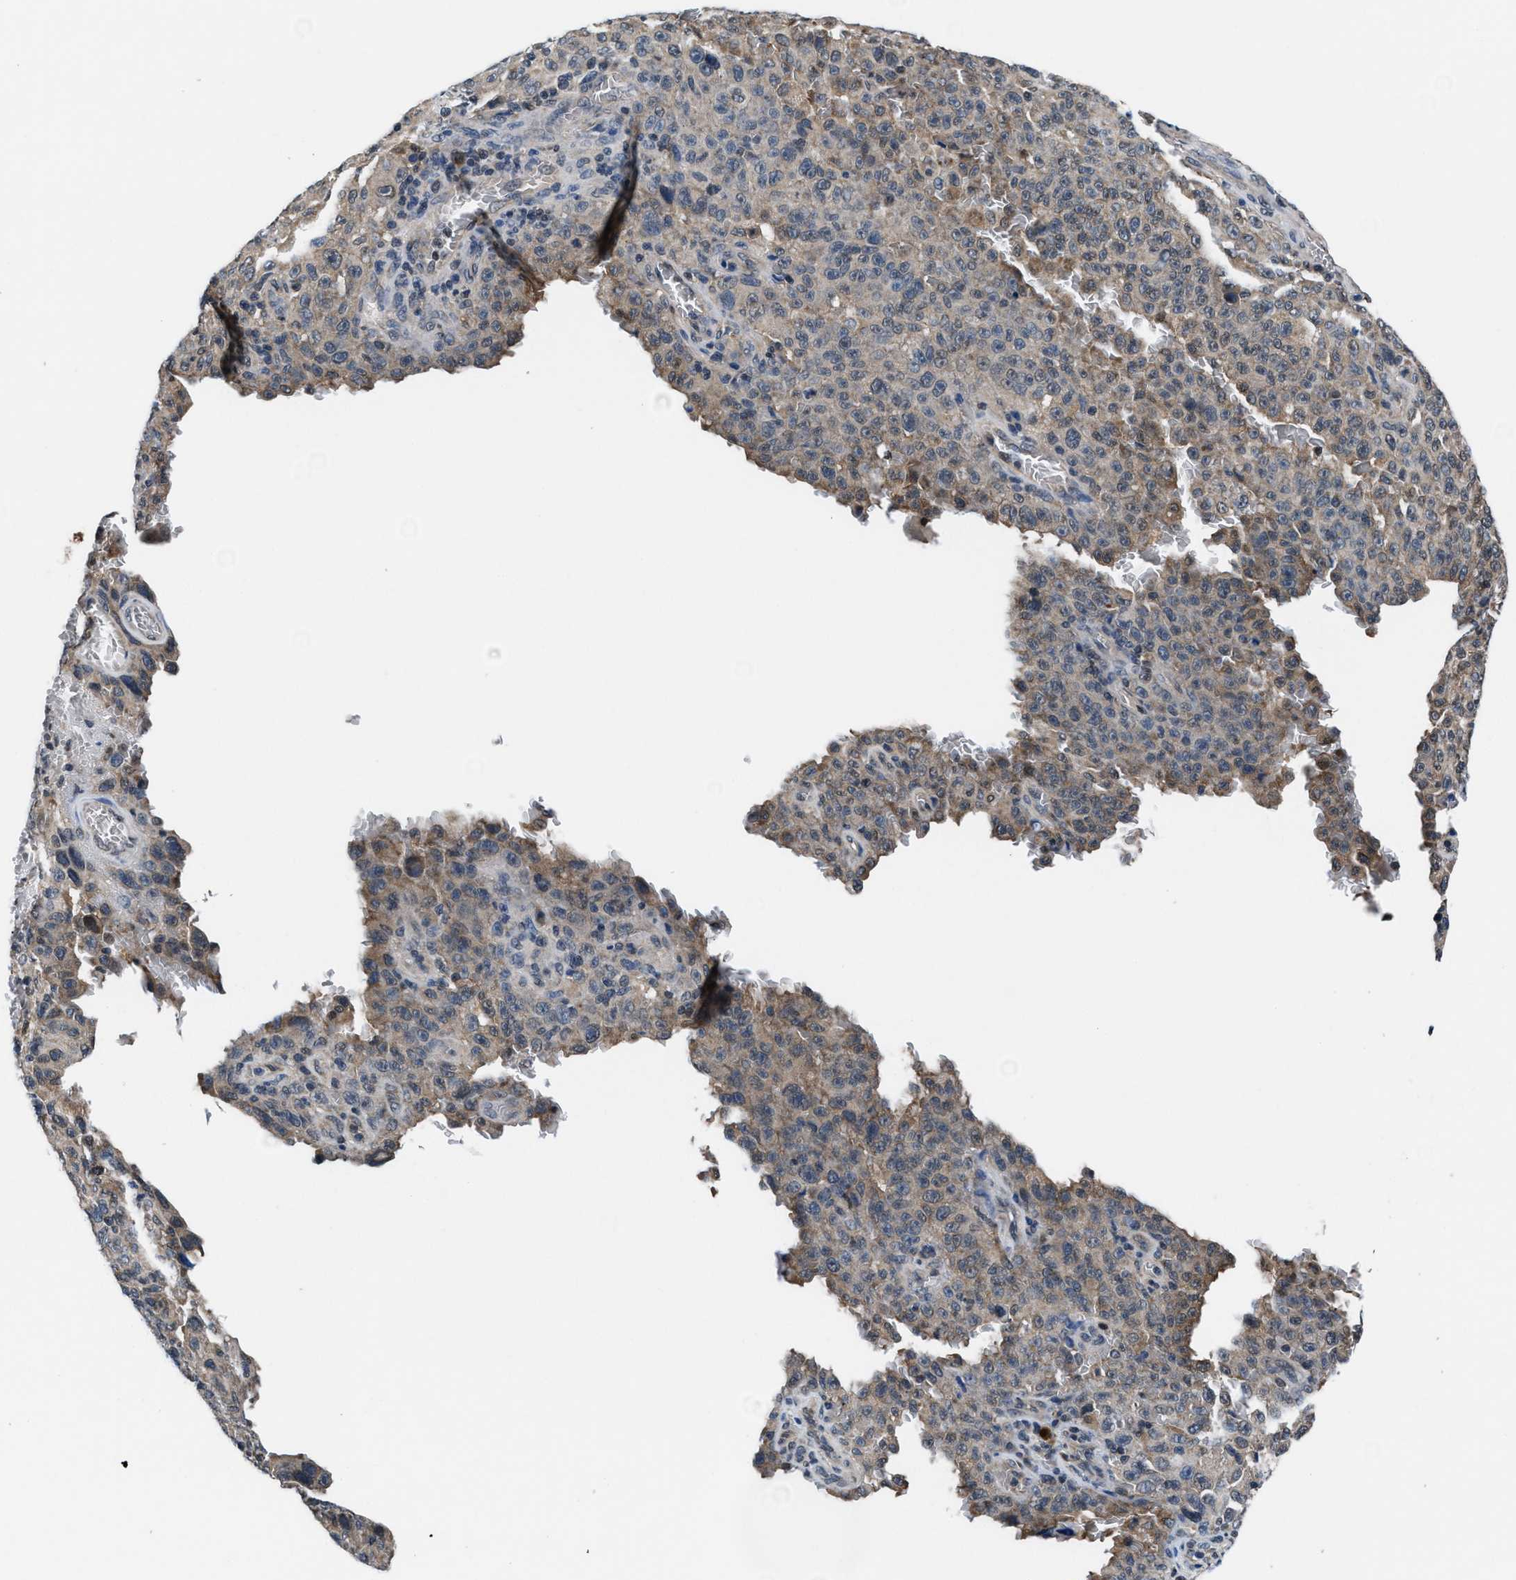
{"staining": {"intensity": "weak", "quantity": "25%-75%", "location": "cytoplasmic/membranous"}, "tissue": "melanoma", "cell_type": "Tumor cells", "image_type": "cancer", "snomed": [{"axis": "morphology", "description": "Malignant melanoma, NOS"}, {"axis": "topography", "description": "Skin"}], "caption": "A micrograph showing weak cytoplasmic/membranous expression in approximately 25%-75% of tumor cells in malignant melanoma, as visualized by brown immunohistochemical staining.", "gene": "PRPSAP2", "patient": {"sex": "female", "age": 82}}